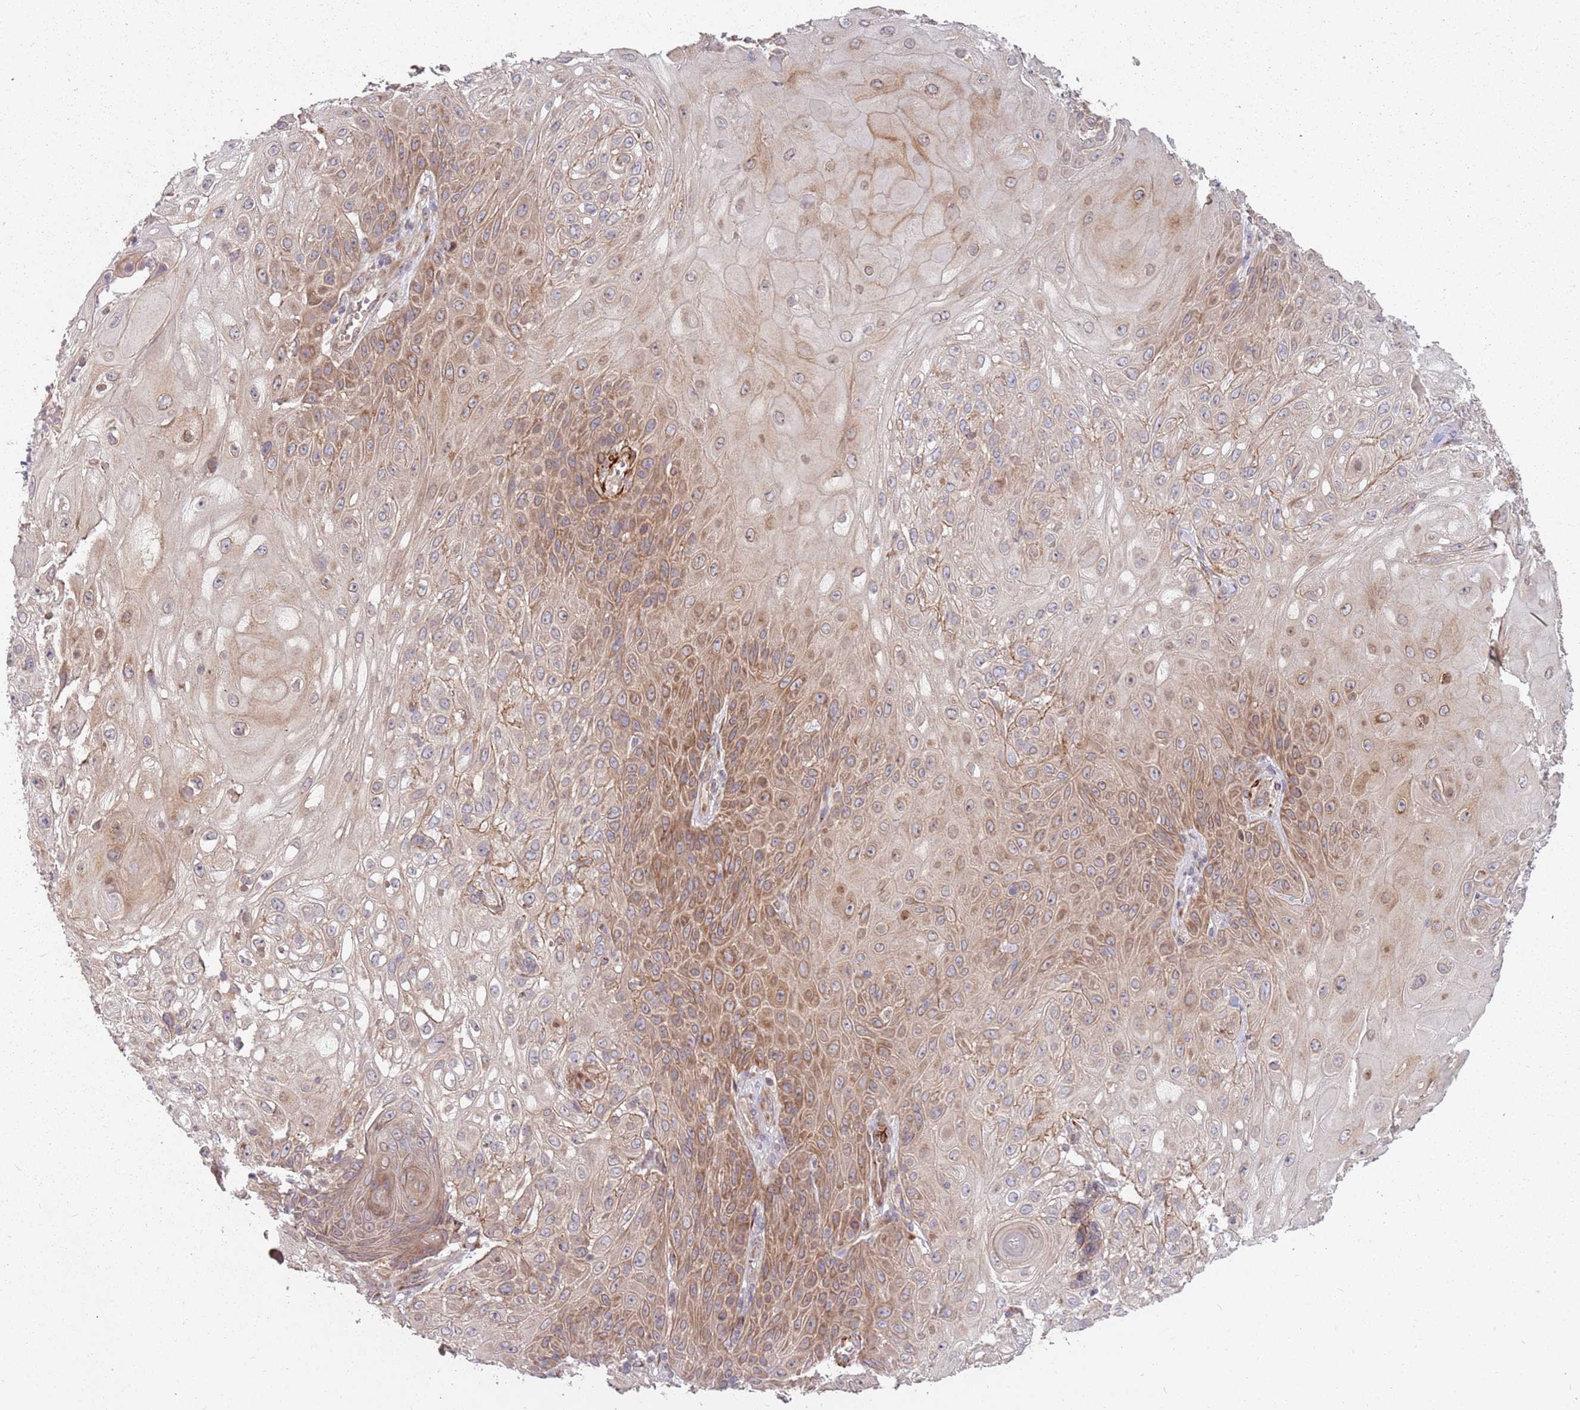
{"staining": {"intensity": "moderate", "quantity": "25%-75%", "location": "cytoplasmic/membranous"}, "tissue": "skin cancer", "cell_type": "Tumor cells", "image_type": "cancer", "snomed": [{"axis": "morphology", "description": "Normal tissue, NOS"}, {"axis": "morphology", "description": "Squamous cell carcinoma, NOS"}, {"axis": "topography", "description": "Skin"}, {"axis": "topography", "description": "Cartilage tissue"}], "caption": "The immunohistochemical stain shows moderate cytoplasmic/membranous staining in tumor cells of skin cancer tissue.", "gene": "PLD6", "patient": {"sex": "female", "age": 79}}